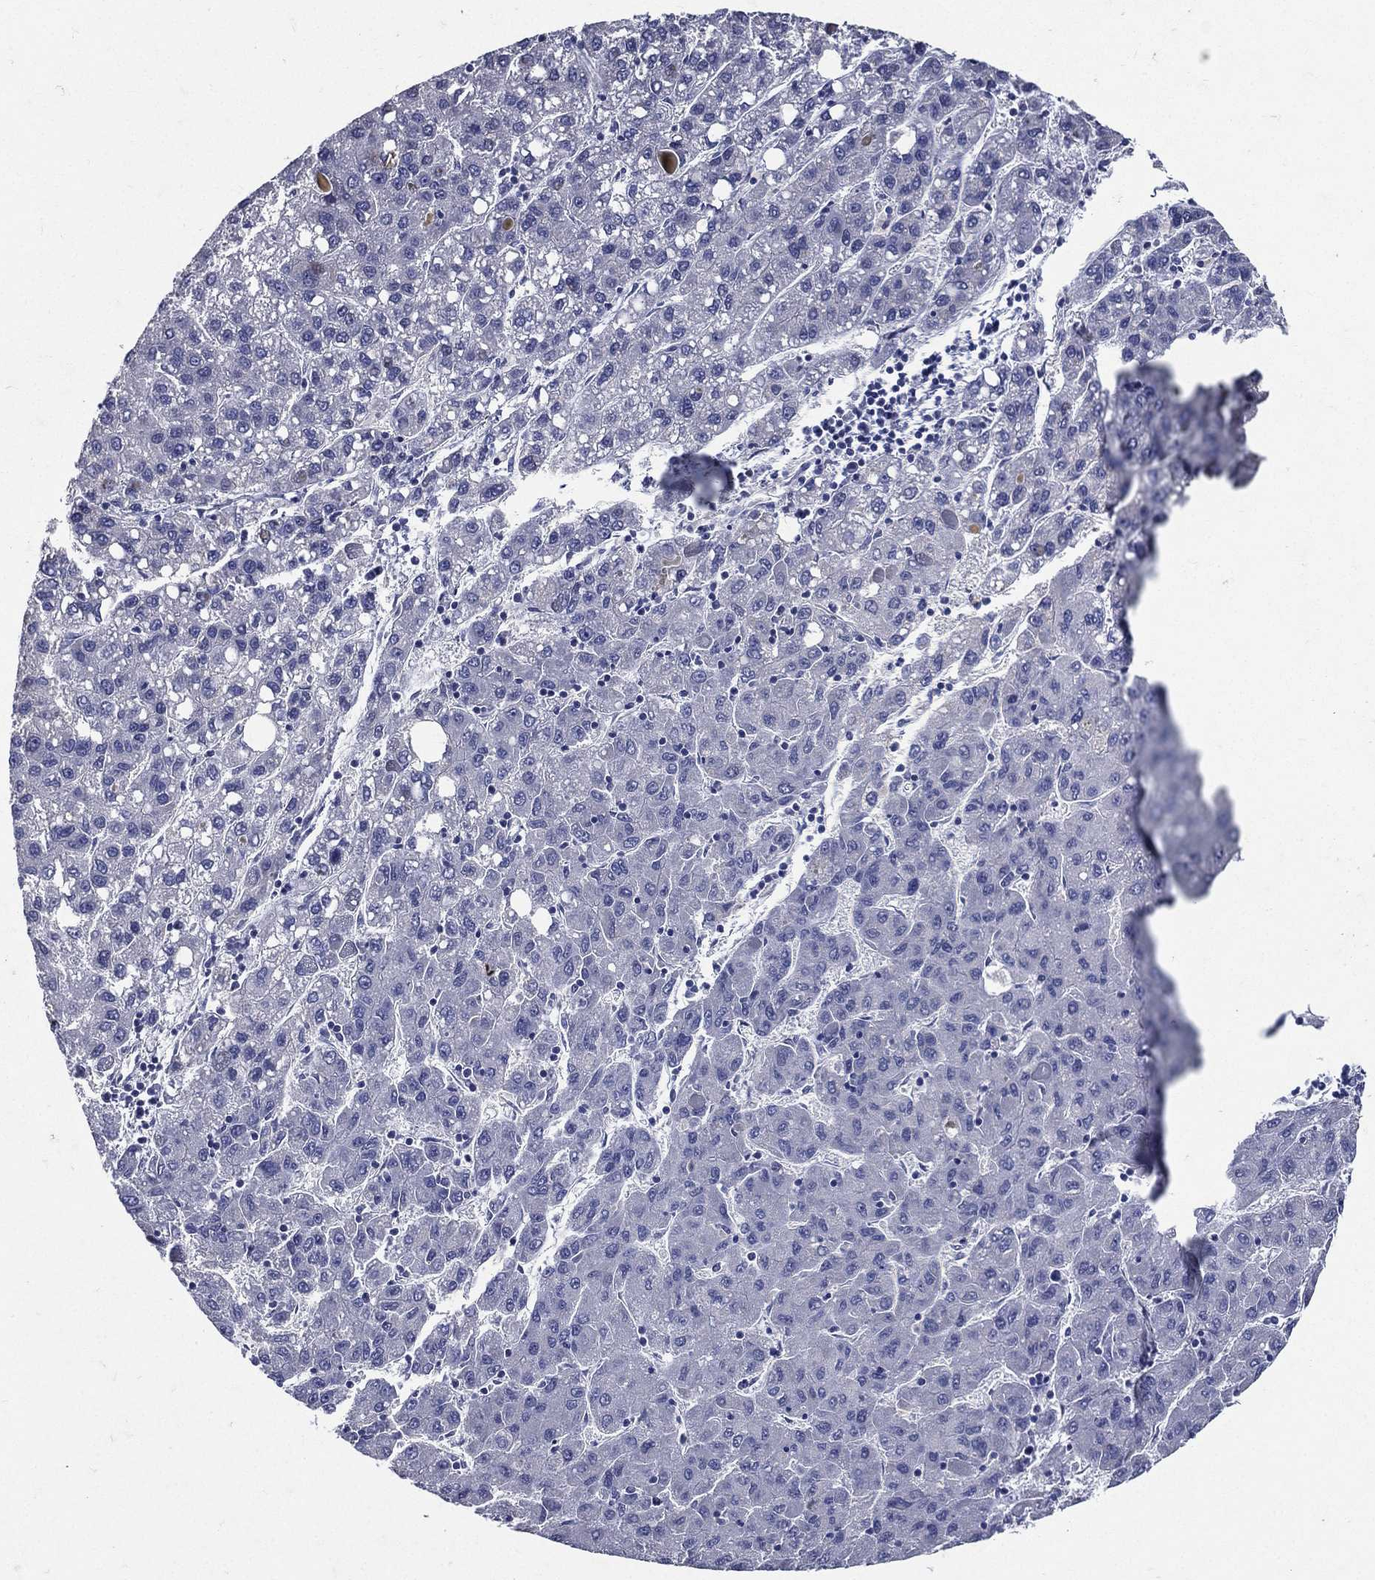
{"staining": {"intensity": "negative", "quantity": "none", "location": "none"}, "tissue": "liver cancer", "cell_type": "Tumor cells", "image_type": "cancer", "snomed": [{"axis": "morphology", "description": "Carcinoma, Hepatocellular, NOS"}, {"axis": "topography", "description": "Liver"}], "caption": "Tumor cells are negative for protein expression in human liver cancer (hepatocellular carcinoma). The staining was performed using DAB (3,3'-diaminobenzidine) to visualize the protein expression in brown, while the nuclei were stained in blue with hematoxylin (Magnification: 20x).", "gene": "TGM1", "patient": {"sex": "female", "age": 82}}